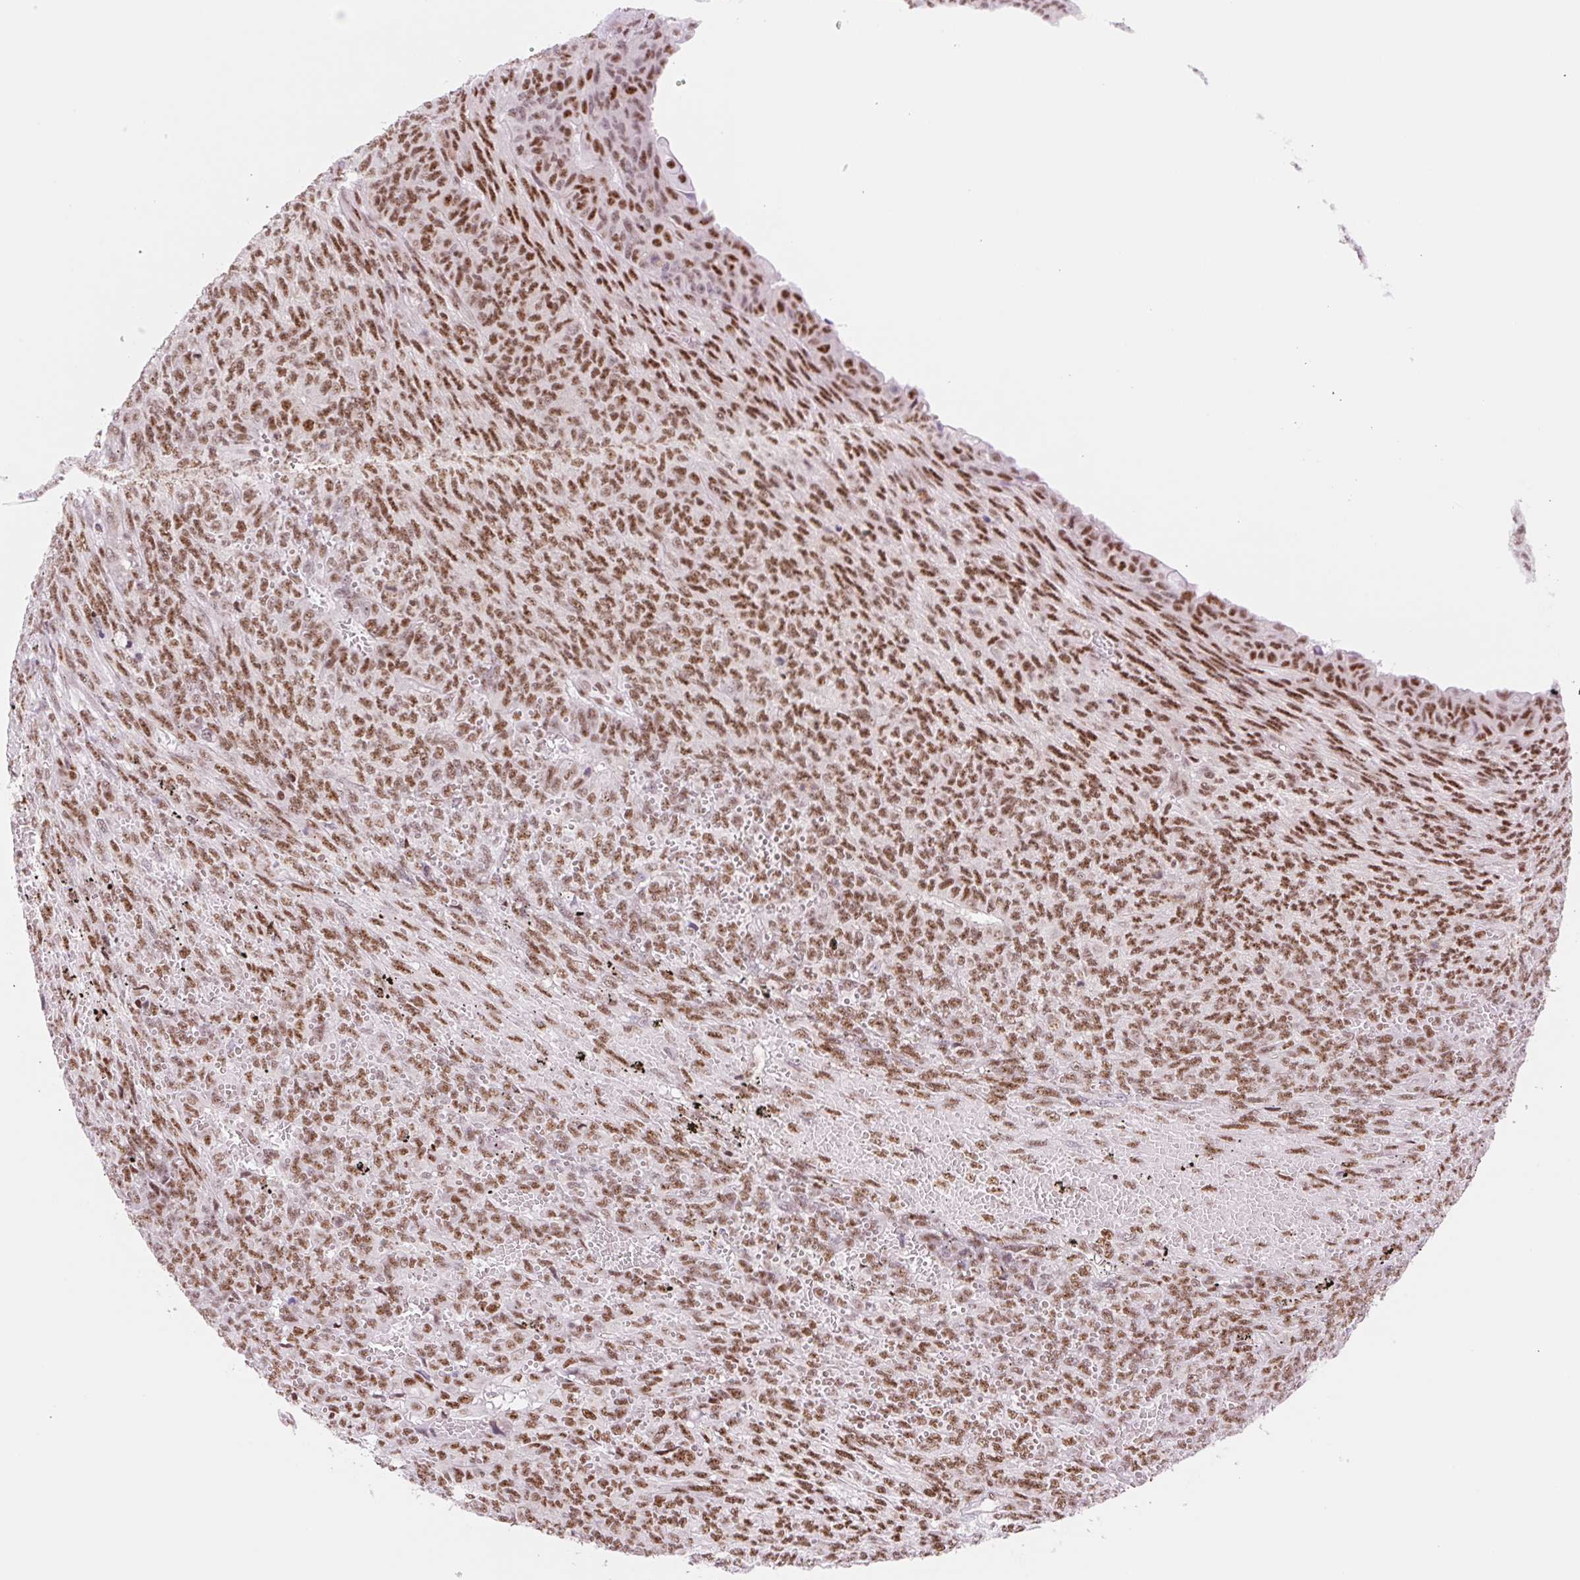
{"staining": {"intensity": "strong", "quantity": ">75%", "location": "nuclear"}, "tissue": "endometrial cancer", "cell_type": "Tumor cells", "image_type": "cancer", "snomed": [{"axis": "morphology", "description": "Adenocarcinoma, NOS"}, {"axis": "topography", "description": "Endometrium"}], "caption": "Brown immunohistochemical staining in human endometrial adenocarcinoma demonstrates strong nuclear positivity in about >75% of tumor cells. The protein of interest is stained brown, and the nuclei are stained in blue (DAB (3,3'-diaminobenzidine) IHC with brightfield microscopy, high magnification).", "gene": "PRDM11", "patient": {"sex": "female", "age": 32}}